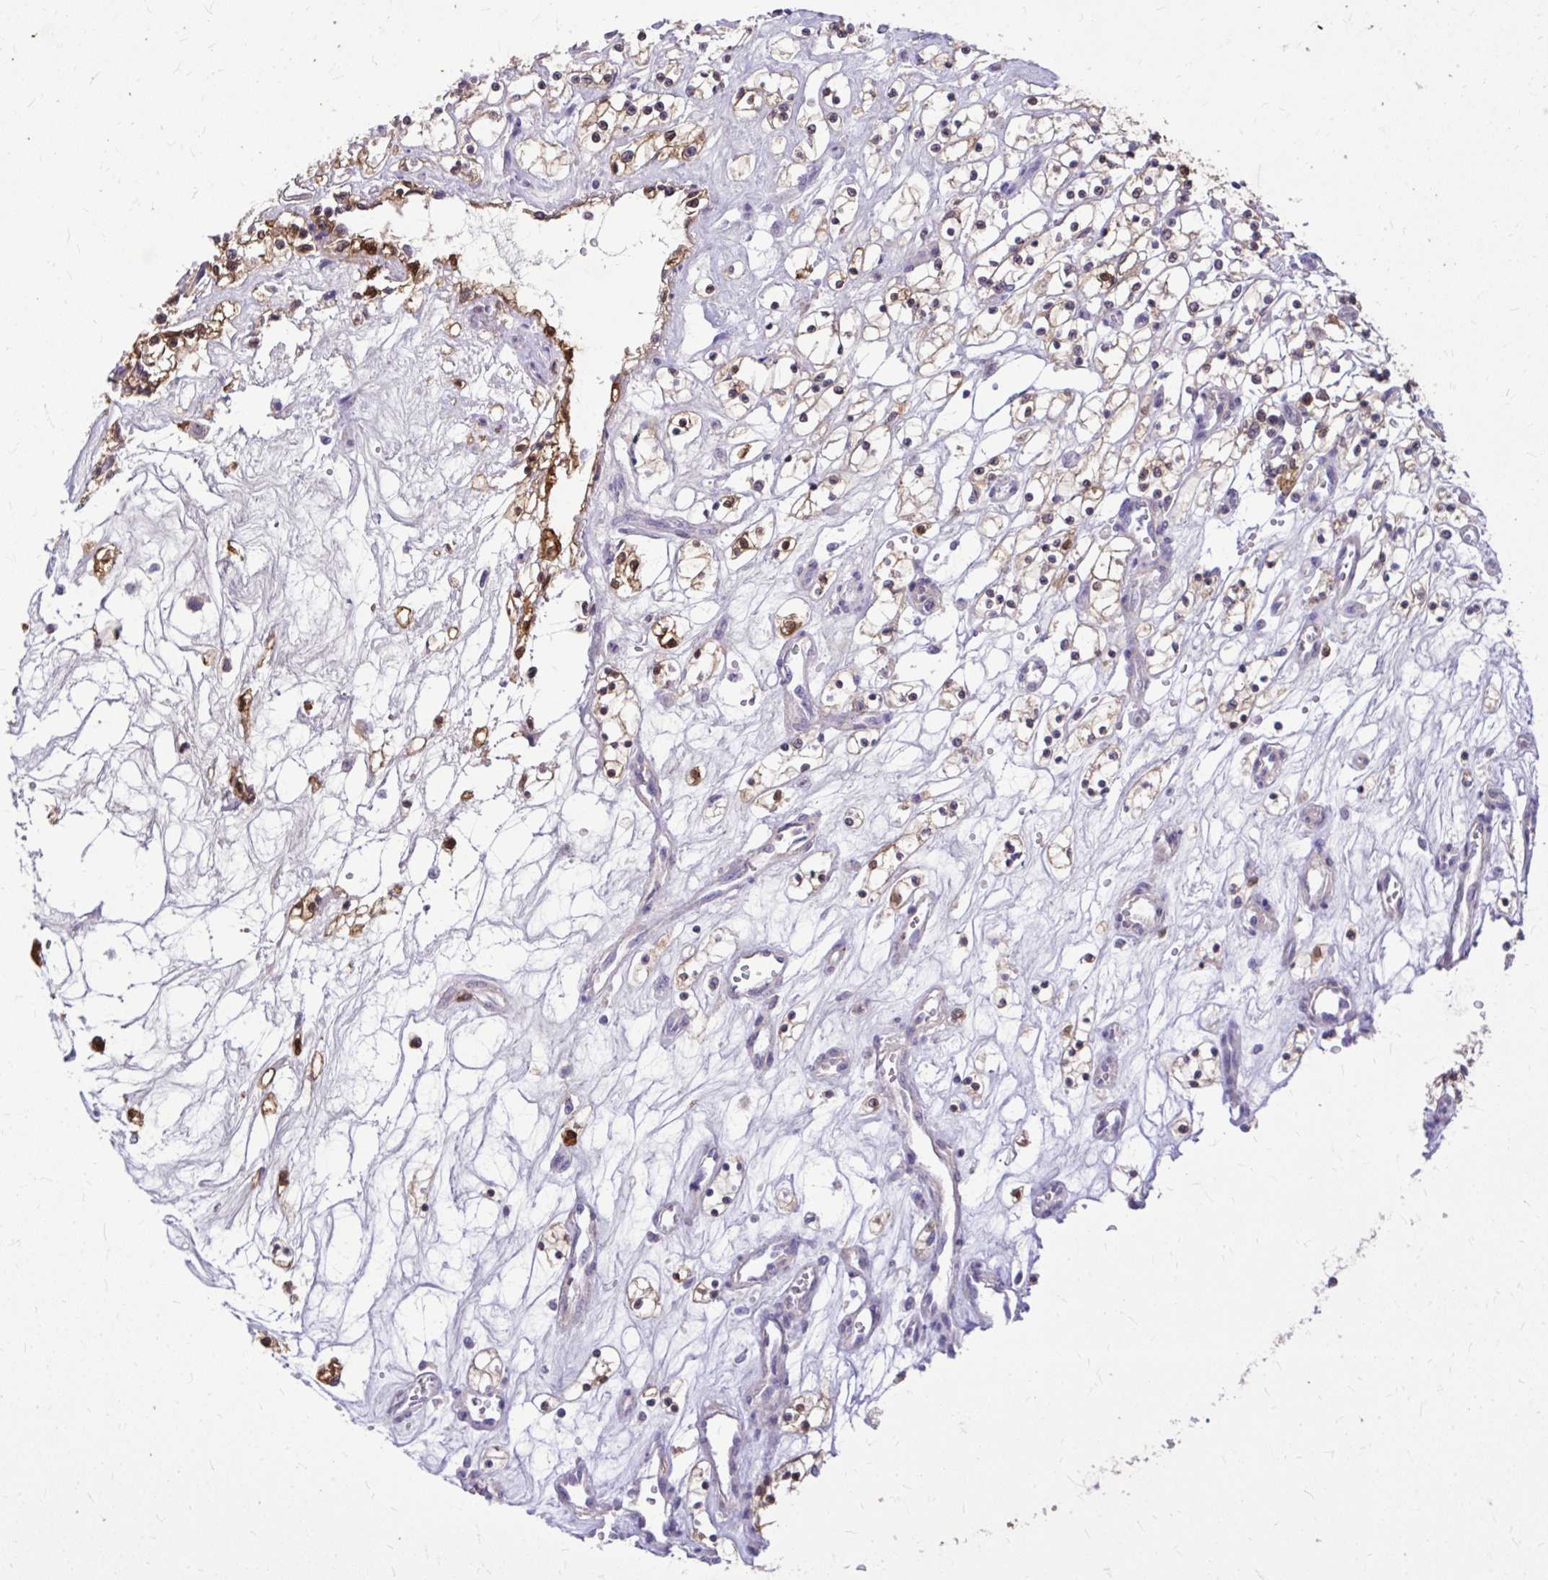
{"staining": {"intensity": "moderate", "quantity": ">75%", "location": "cytoplasmic/membranous"}, "tissue": "renal cancer", "cell_type": "Tumor cells", "image_type": "cancer", "snomed": [{"axis": "morphology", "description": "Adenocarcinoma, NOS"}, {"axis": "topography", "description": "Kidney"}], "caption": "Renal adenocarcinoma was stained to show a protein in brown. There is medium levels of moderate cytoplasmic/membranous expression in about >75% of tumor cells. The staining is performed using DAB brown chromogen to label protein expression. The nuclei are counter-stained blue using hematoxylin.", "gene": "NNMT", "patient": {"sex": "female", "age": 69}}